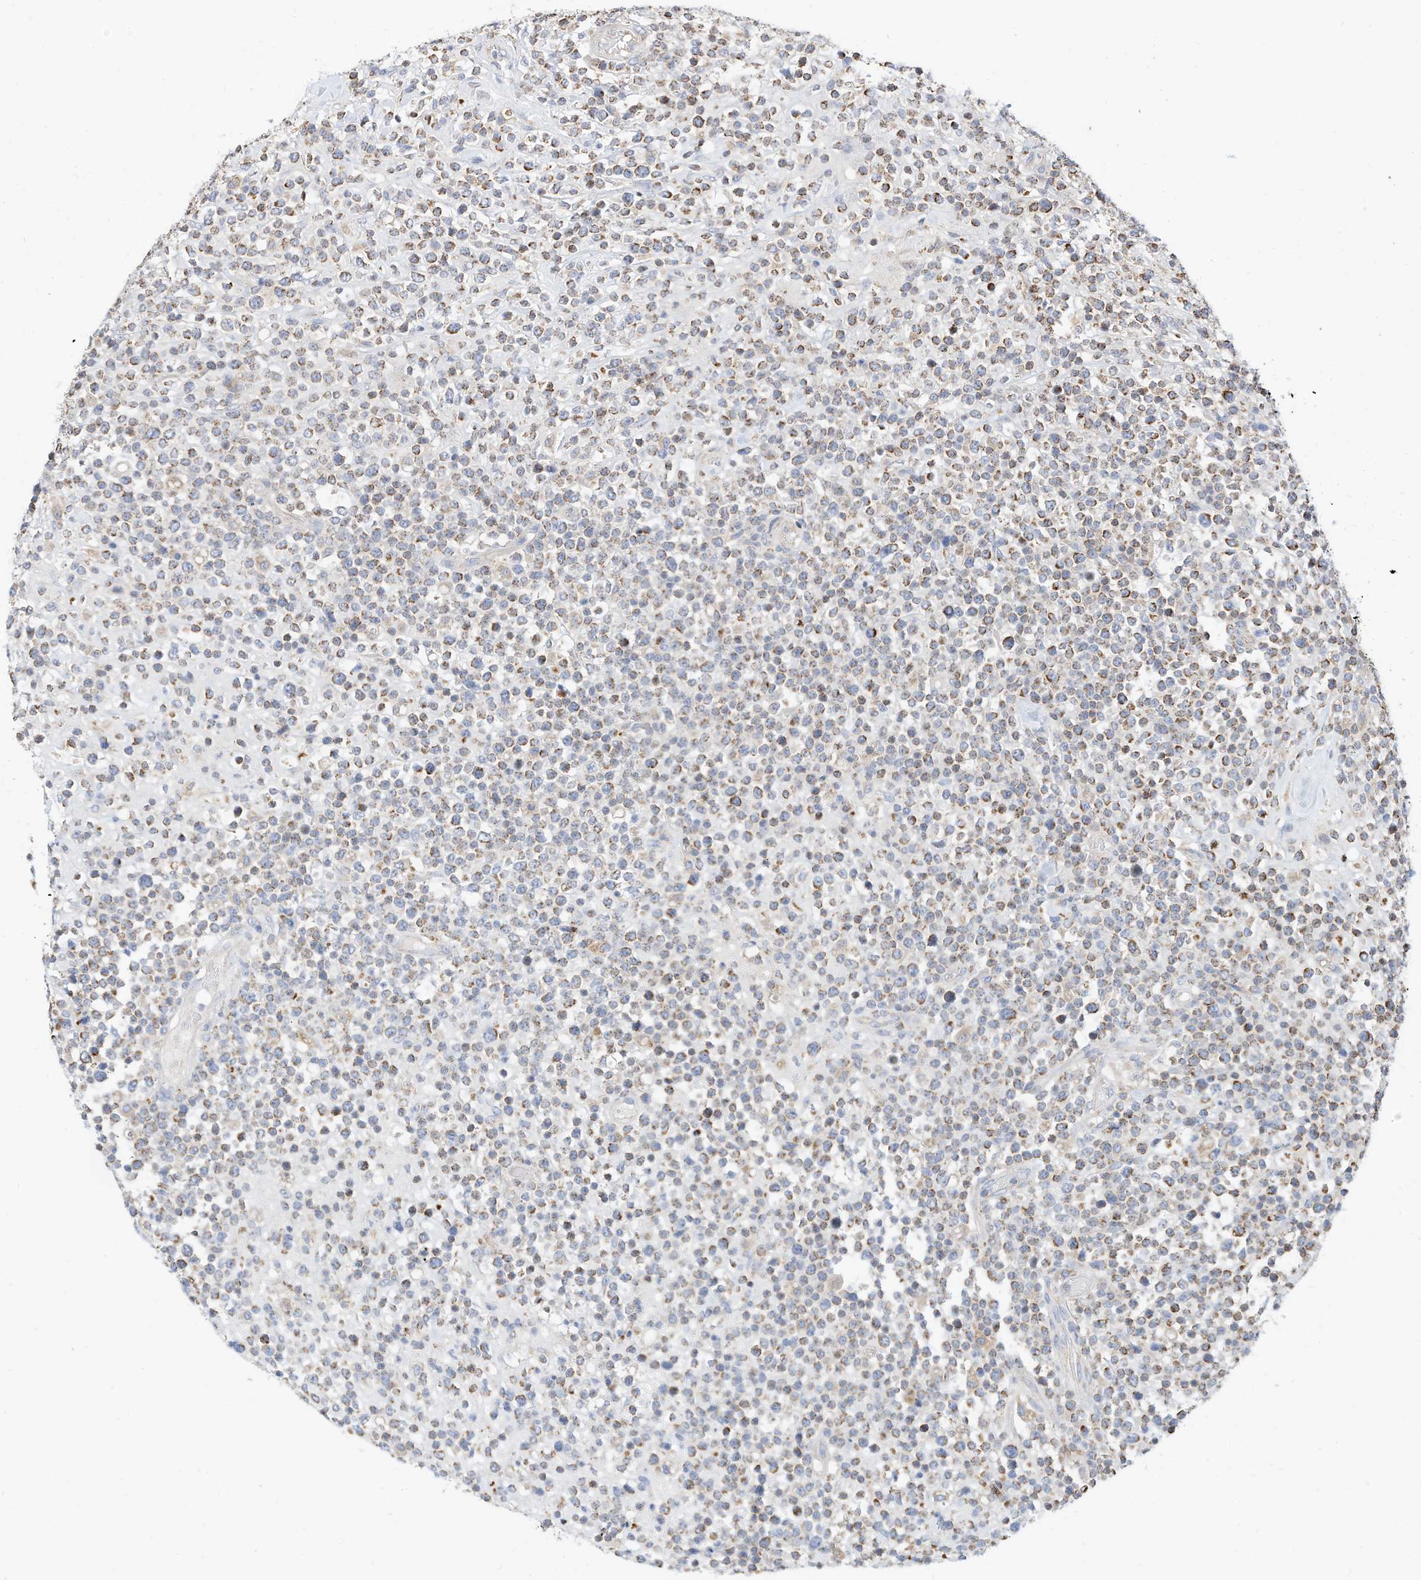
{"staining": {"intensity": "moderate", "quantity": "25%-75%", "location": "cytoplasmic/membranous"}, "tissue": "lymphoma", "cell_type": "Tumor cells", "image_type": "cancer", "snomed": [{"axis": "morphology", "description": "Malignant lymphoma, non-Hodgkin's type, High grade"}, {"axis": "topography", "description": "Colon"}], "caption": "Immunohistochemistry (IHC) staining of lymphoma, which shows medium levels of moderate cytoplasmic/membranous positivity in approximately 25%-75% of tumor cells indicating moderate cytoplasmic/membranous protein expression. The staining was performed using DAB (3,3'-diaminobenzidine) (brown) for protein detection and nuclei were counterstained in hematoxylin (blue).", "gene": "RHOH", "patient": {"sex": "female", "age": 53}}